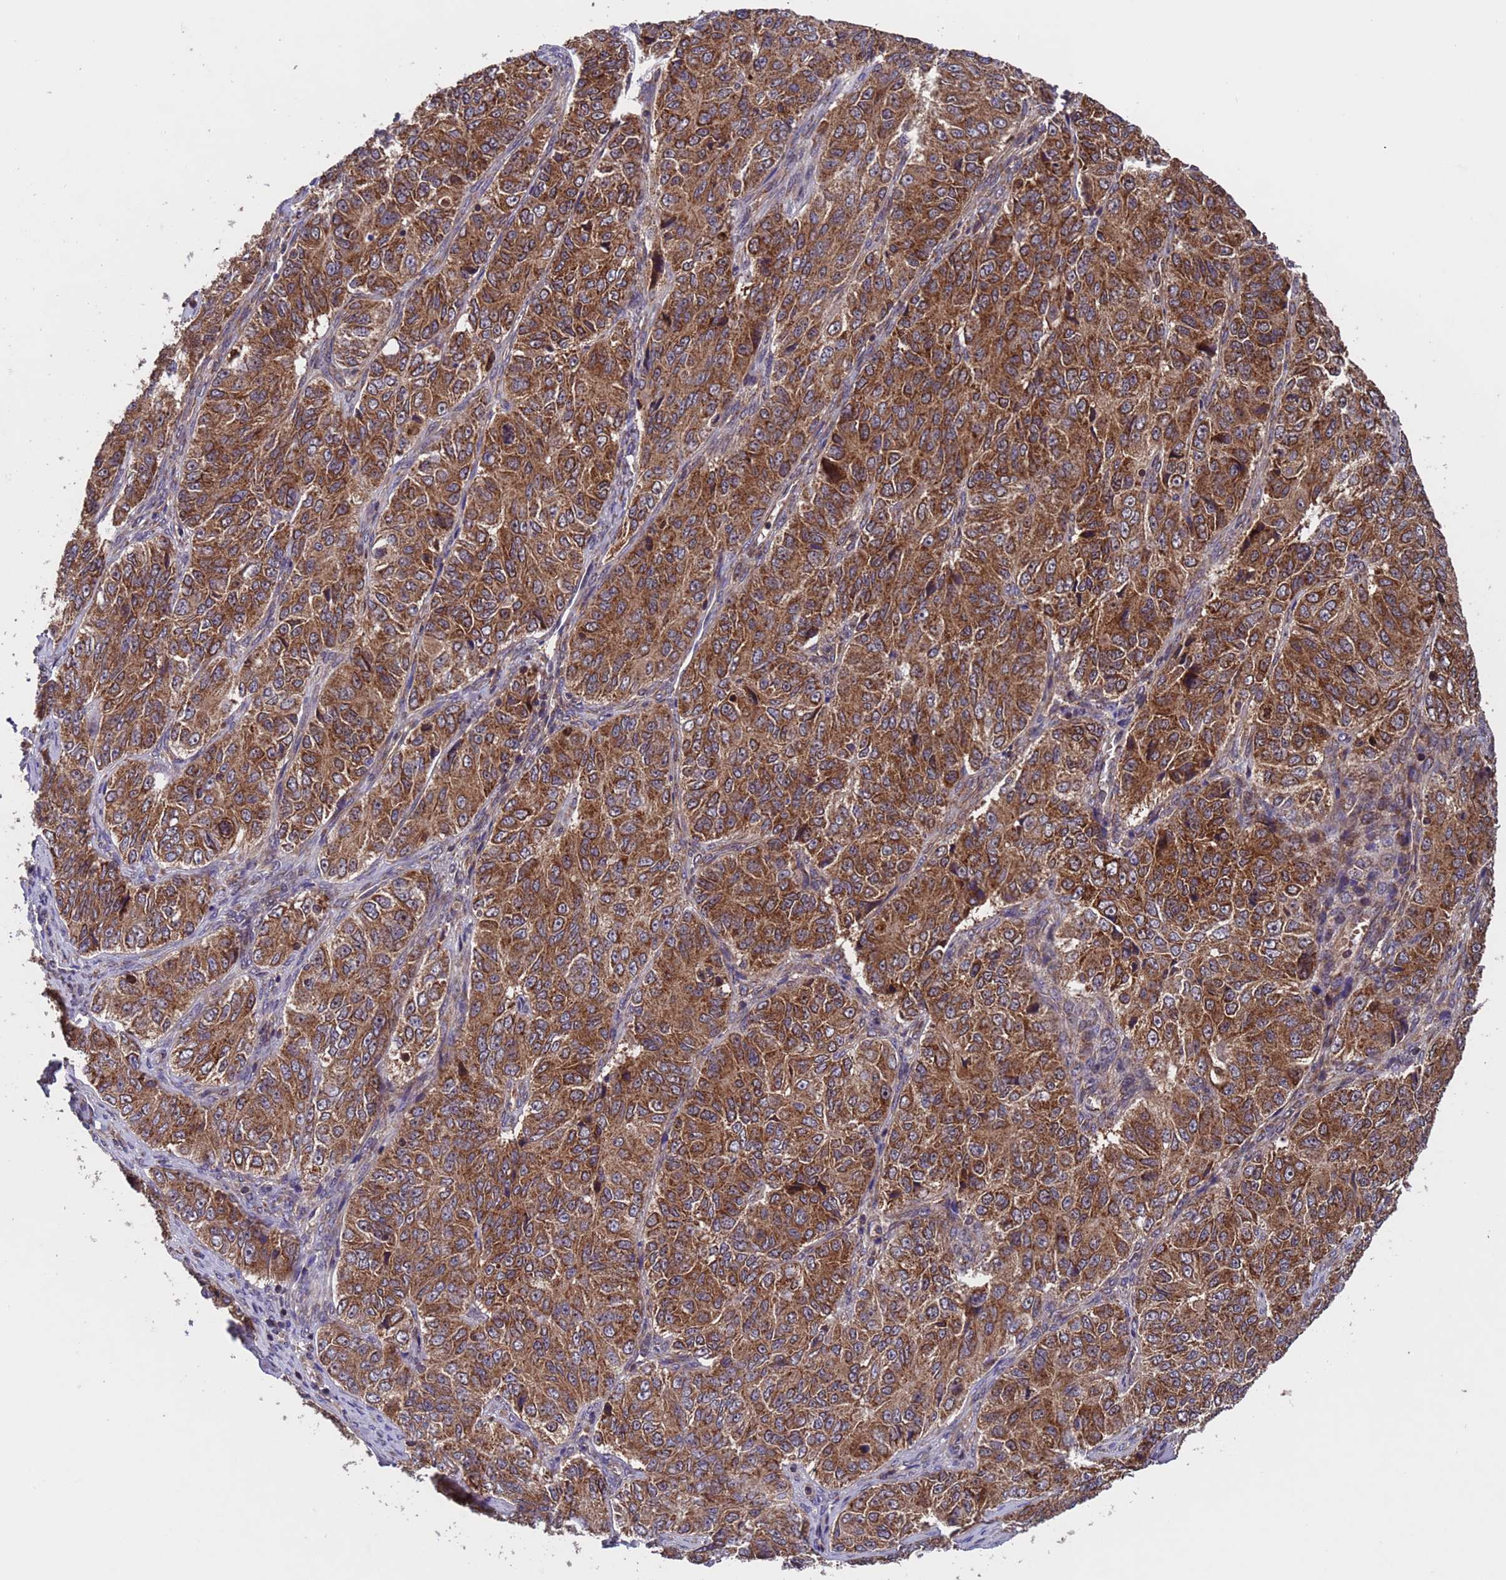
{"staining": {"intensity": "strong", "quantity": ">75%", "location": "cytoplasmic/membranous"}, "tissue": "ovarian cancer", "cell_type": "Tumor cells", "image_type": "cancer", "snomed": [{"axis": "morphology", "description": "Carcinoma, endometroid"}, {"axis": "topography", "description": "Ovary"}], "caption": "Ovarian cancer stained for a protein shows strong cytoplasmic/membranous positivity in tumor cells. The protein of interest is stained brown, and the nuclei are stained in blue (DAB IHC with brightfield microscopy, high magnification).", "gene": "TSR3", "patient": {"sex": "female", "age": 51}}